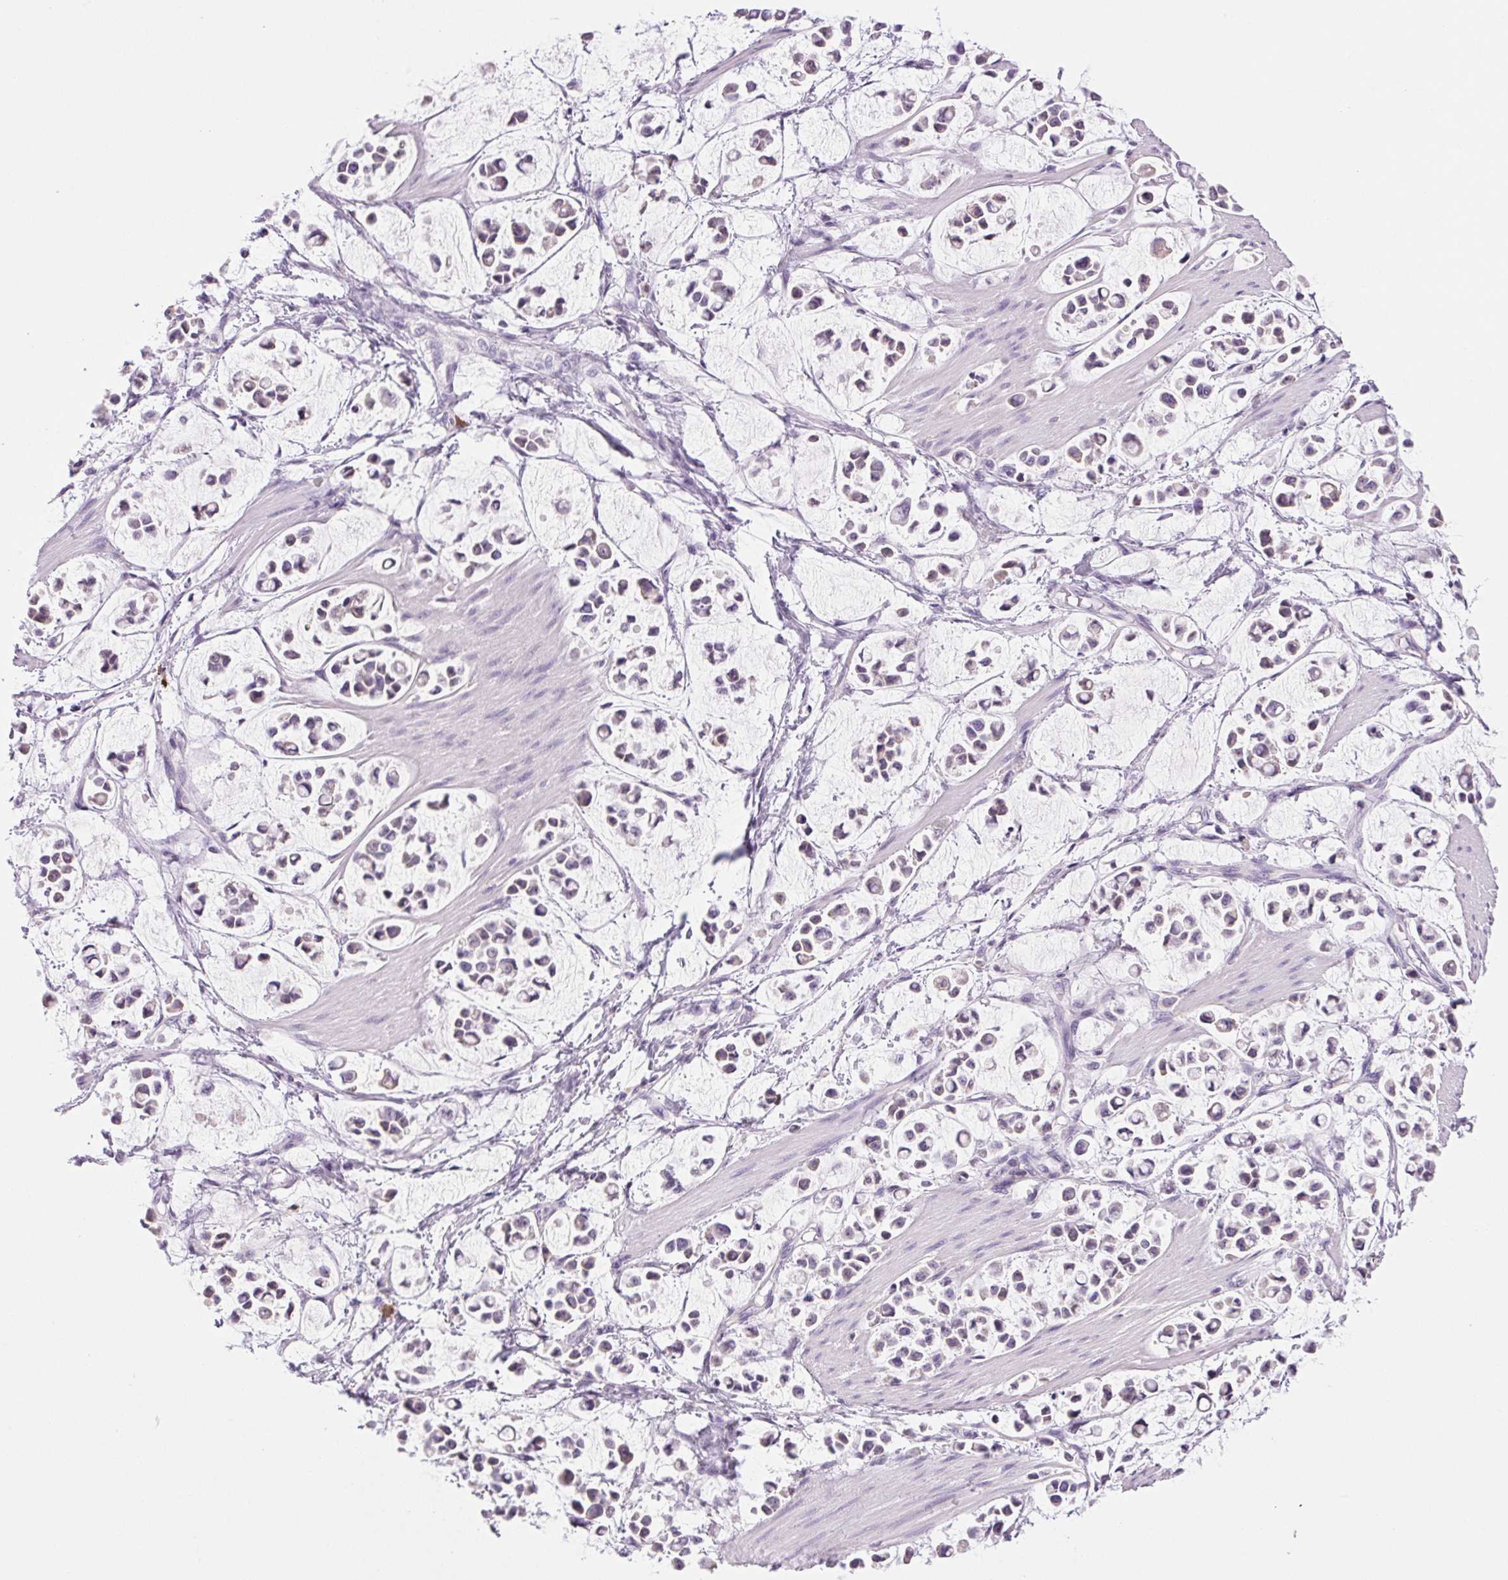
{"staining": {"intensity": "negative", "quantity": "none", "location": "none"}, "tissue": "stomach cancer", "cell_type": "Tumor cells", "image_type": "cancer", "snomed": [{"axis": "morphology", "description": "Adenocarcinoma, NOS"}, {"axis": "topography", "description": "Stomach"}], "caption": "Adenocarcinoma (stomach) stained for a protein using immunohistochemistry (IHC) shows no positivity tumor cells.", "gene": "IFIT1B", "patient": {"sex": "male", "age": 82}}